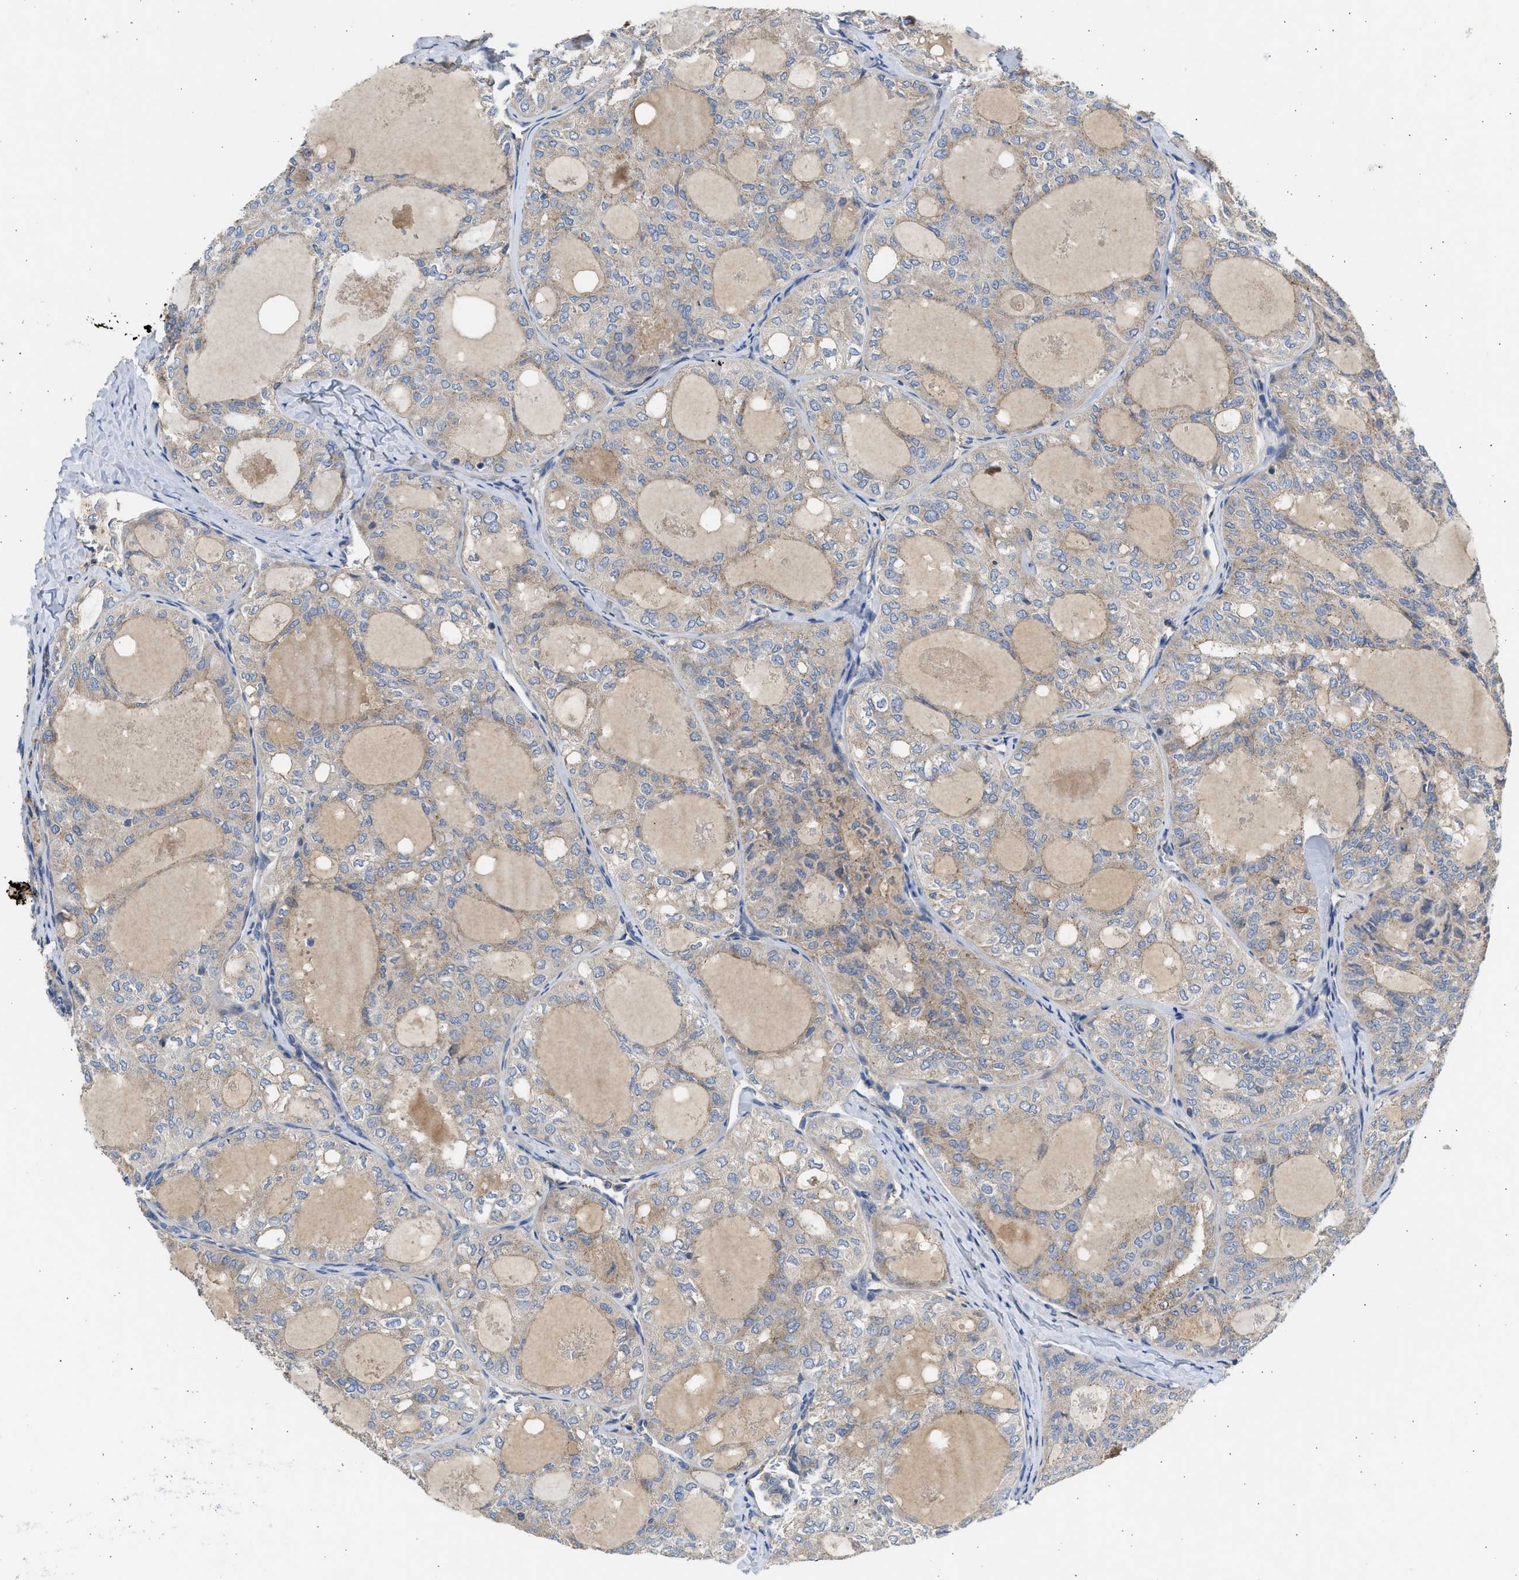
{"staining": {"intensity": "weak", "quantity": ">75%", "location": "cytoplasmic/membranous"}, "tissue": "thyroid cancer", "cell_type": "Tumor cells", "image_type": "cancer", "snomed": [{"axis": "morphology", "description": "Follicular adenoma carcinoma, NOS"}, {"axis": "topography", "description": "Thyroid gland"}], "caption": "Immunohistochemistry of follicular adenoma carcinoma (thyroid) exhibits low levels of weak cytoplasmic/membranous staining in approximately >75% of tumor cells.", "gene": "CSRNP2", "patient": {"sex": "male", "age": 75}}